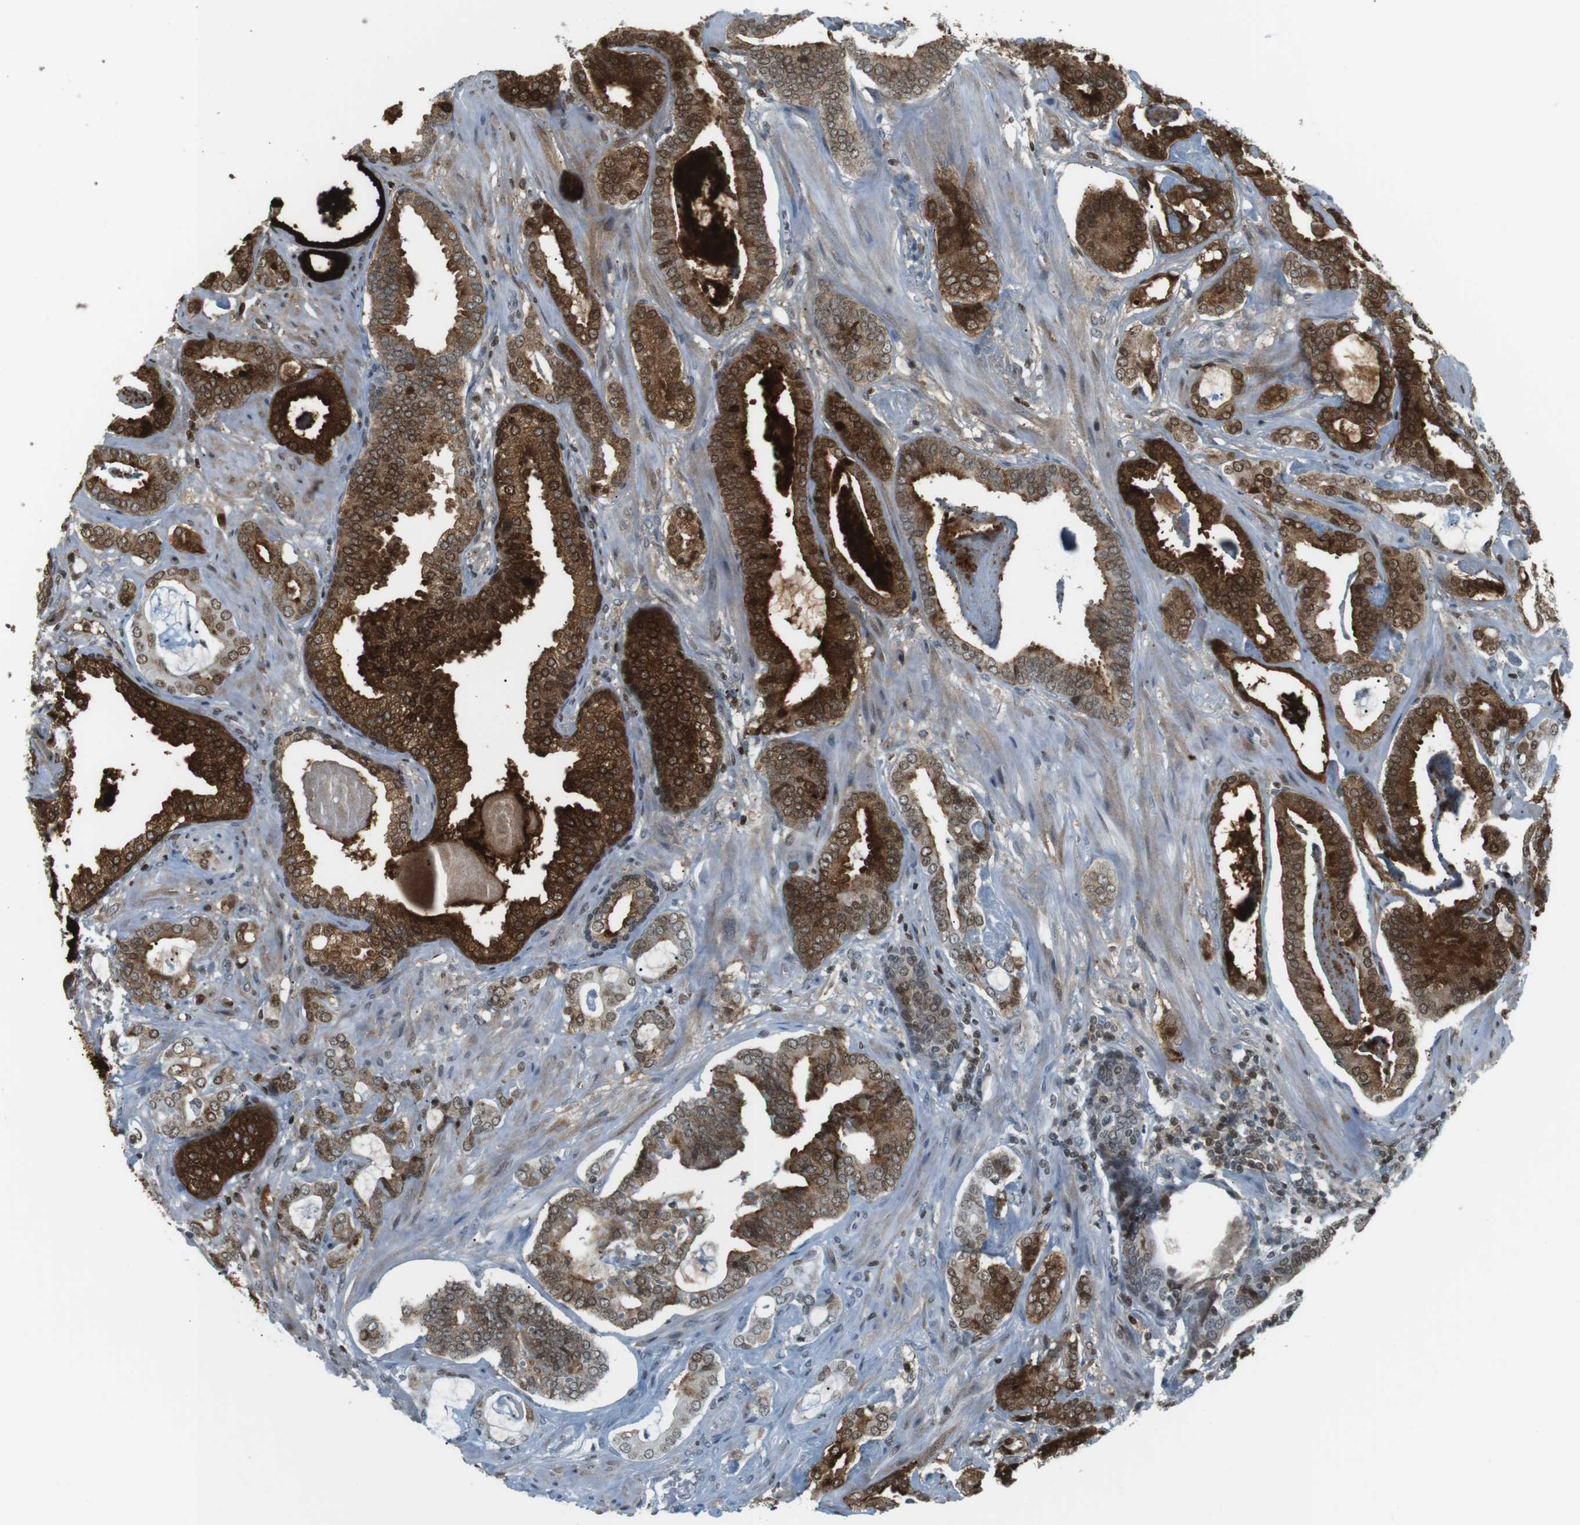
{"staining": {"intensity": "strong", "quantity": ">75%", "location": "cytoplasmic/membranous,nuclear"}, "tissue": "prostate cancer", "cell_type": "Tumor cells", "image_type": "cancer", "snomed": [{"axis": "morphology", "description": "Adenocarcinoma, Low grade"}, {"axis": "topography", "description": "Prostate"}], "caption": "A photomicrograph of human adenocarcinoma (low-grade) (prostate) stained for a protein reveals strong cytoplasmic/membranous and nuclear brown staining in tumor cells. Nuclei are stained in blue.", "gene": "AZGP1", "patient": {"sex": "male", "age": 53}}